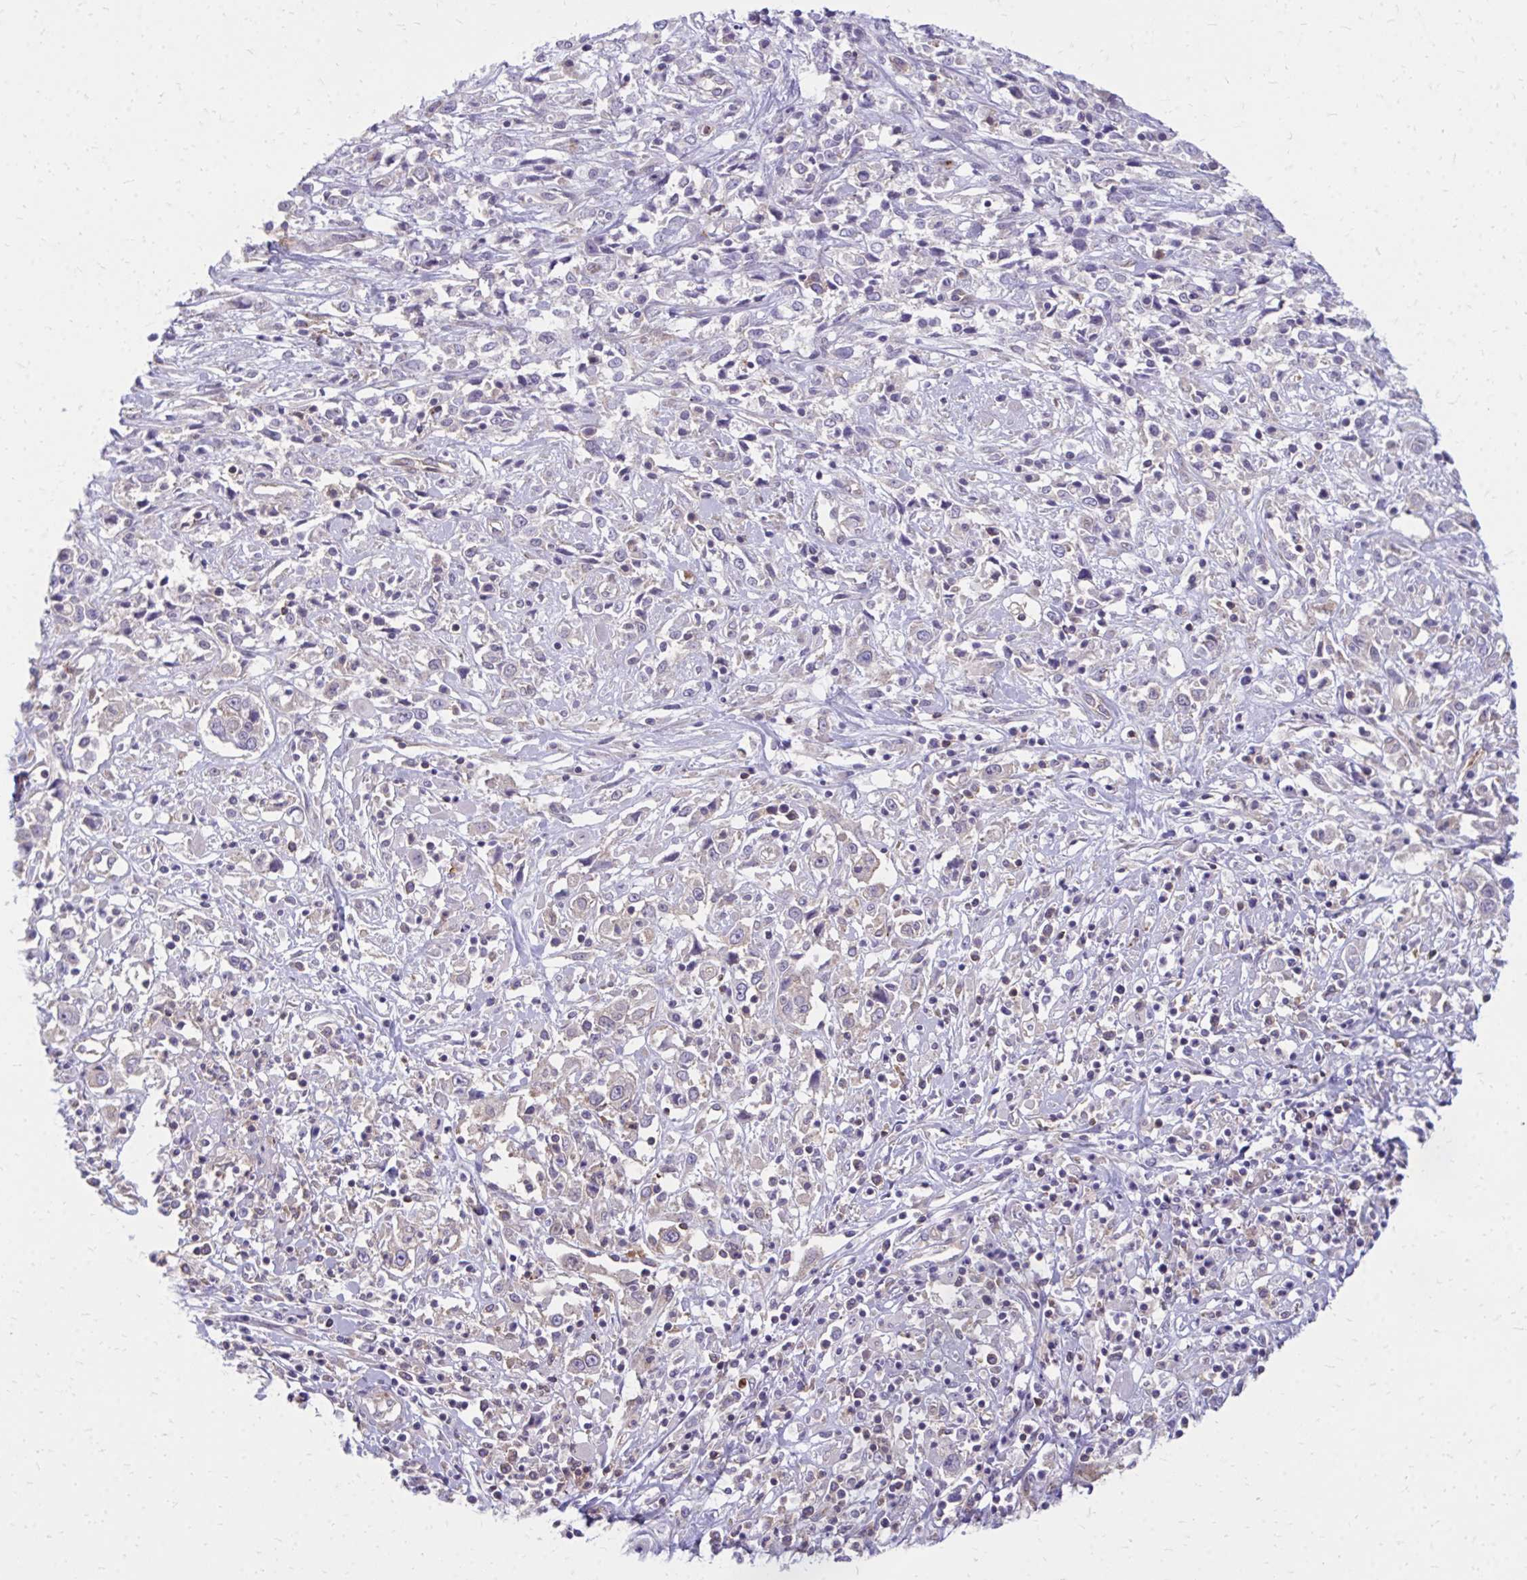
{"staining": {"intensity": "negative", "quantity": "none", "location": "none"}, "tissue": "cervical cancer", "cell_type": "Tumor cells", "image_type": "cancer", "snomed": [{"axis": "morphology", "description": "Adenocarcinoma, NOS"}, {"axis": "topography", "description": "Cervix"}], "caption": "Immunohistochemical staining of cervical adenocarcinoma exhibits no significant staining in tumor cells.", "gene": "ASAP1", "patient": {"sex": "female", "age": 40}}